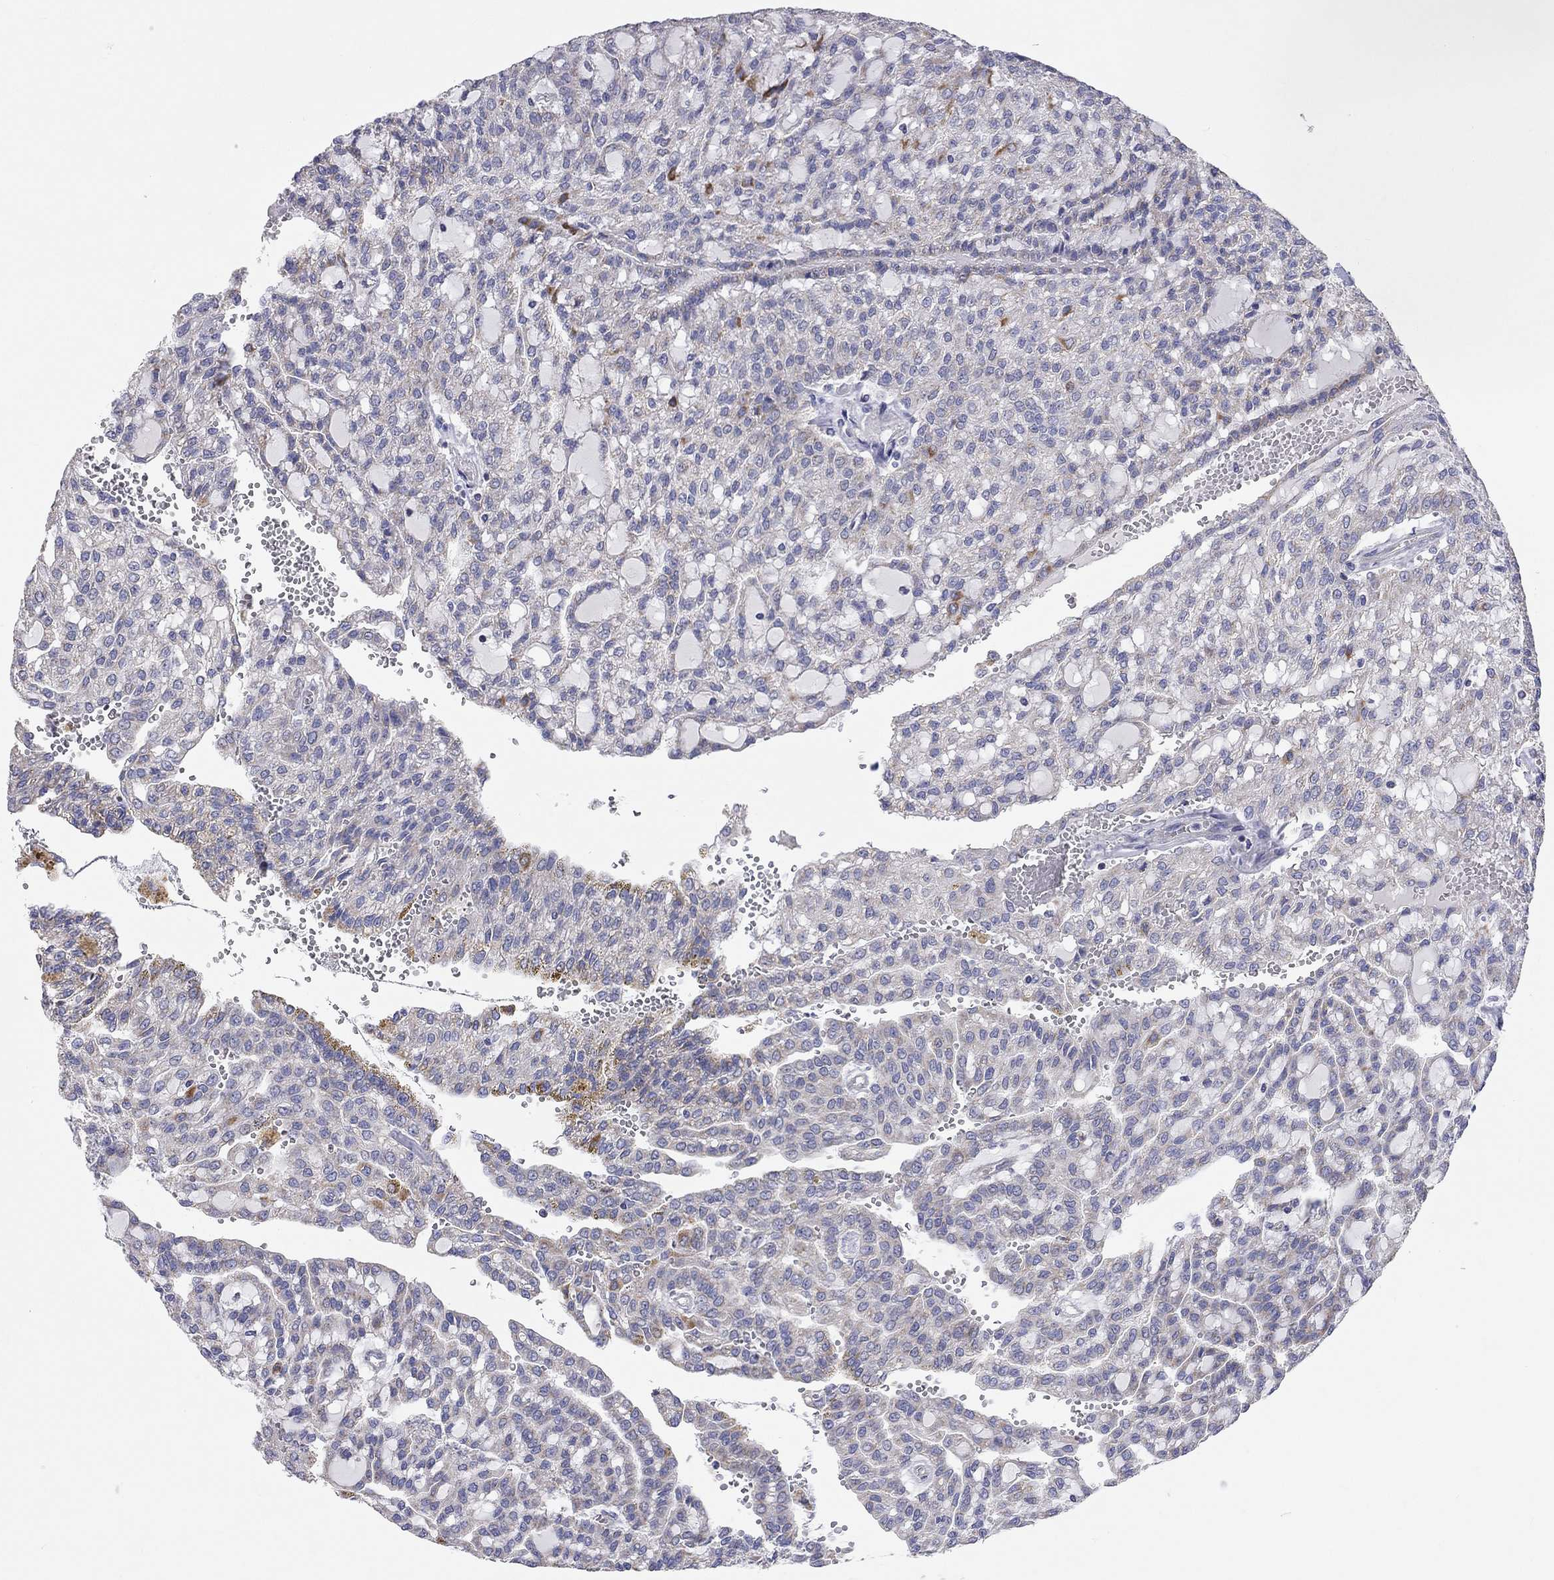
{"staining": {"intensity": "moderate", "quantity": "<25%", "location": "cytoplasmic/membranous"}, "tissue": "renal cancer", "cell_type": "Tumor cells", "image_type": "cancer", "snomed": [{"axis": "morphology", "description": "Adenocarcinoma, NOS"}, {"axis": "topography", "description": "Kidney"}], "caption": "A micrograph of renal adenocarcinoma stained for a protein displays moderate cytoplasmic/membranous brown staining in tumor cells.", "gene": "RCAN1", "patient": {"sex": "male", "age": 63}}